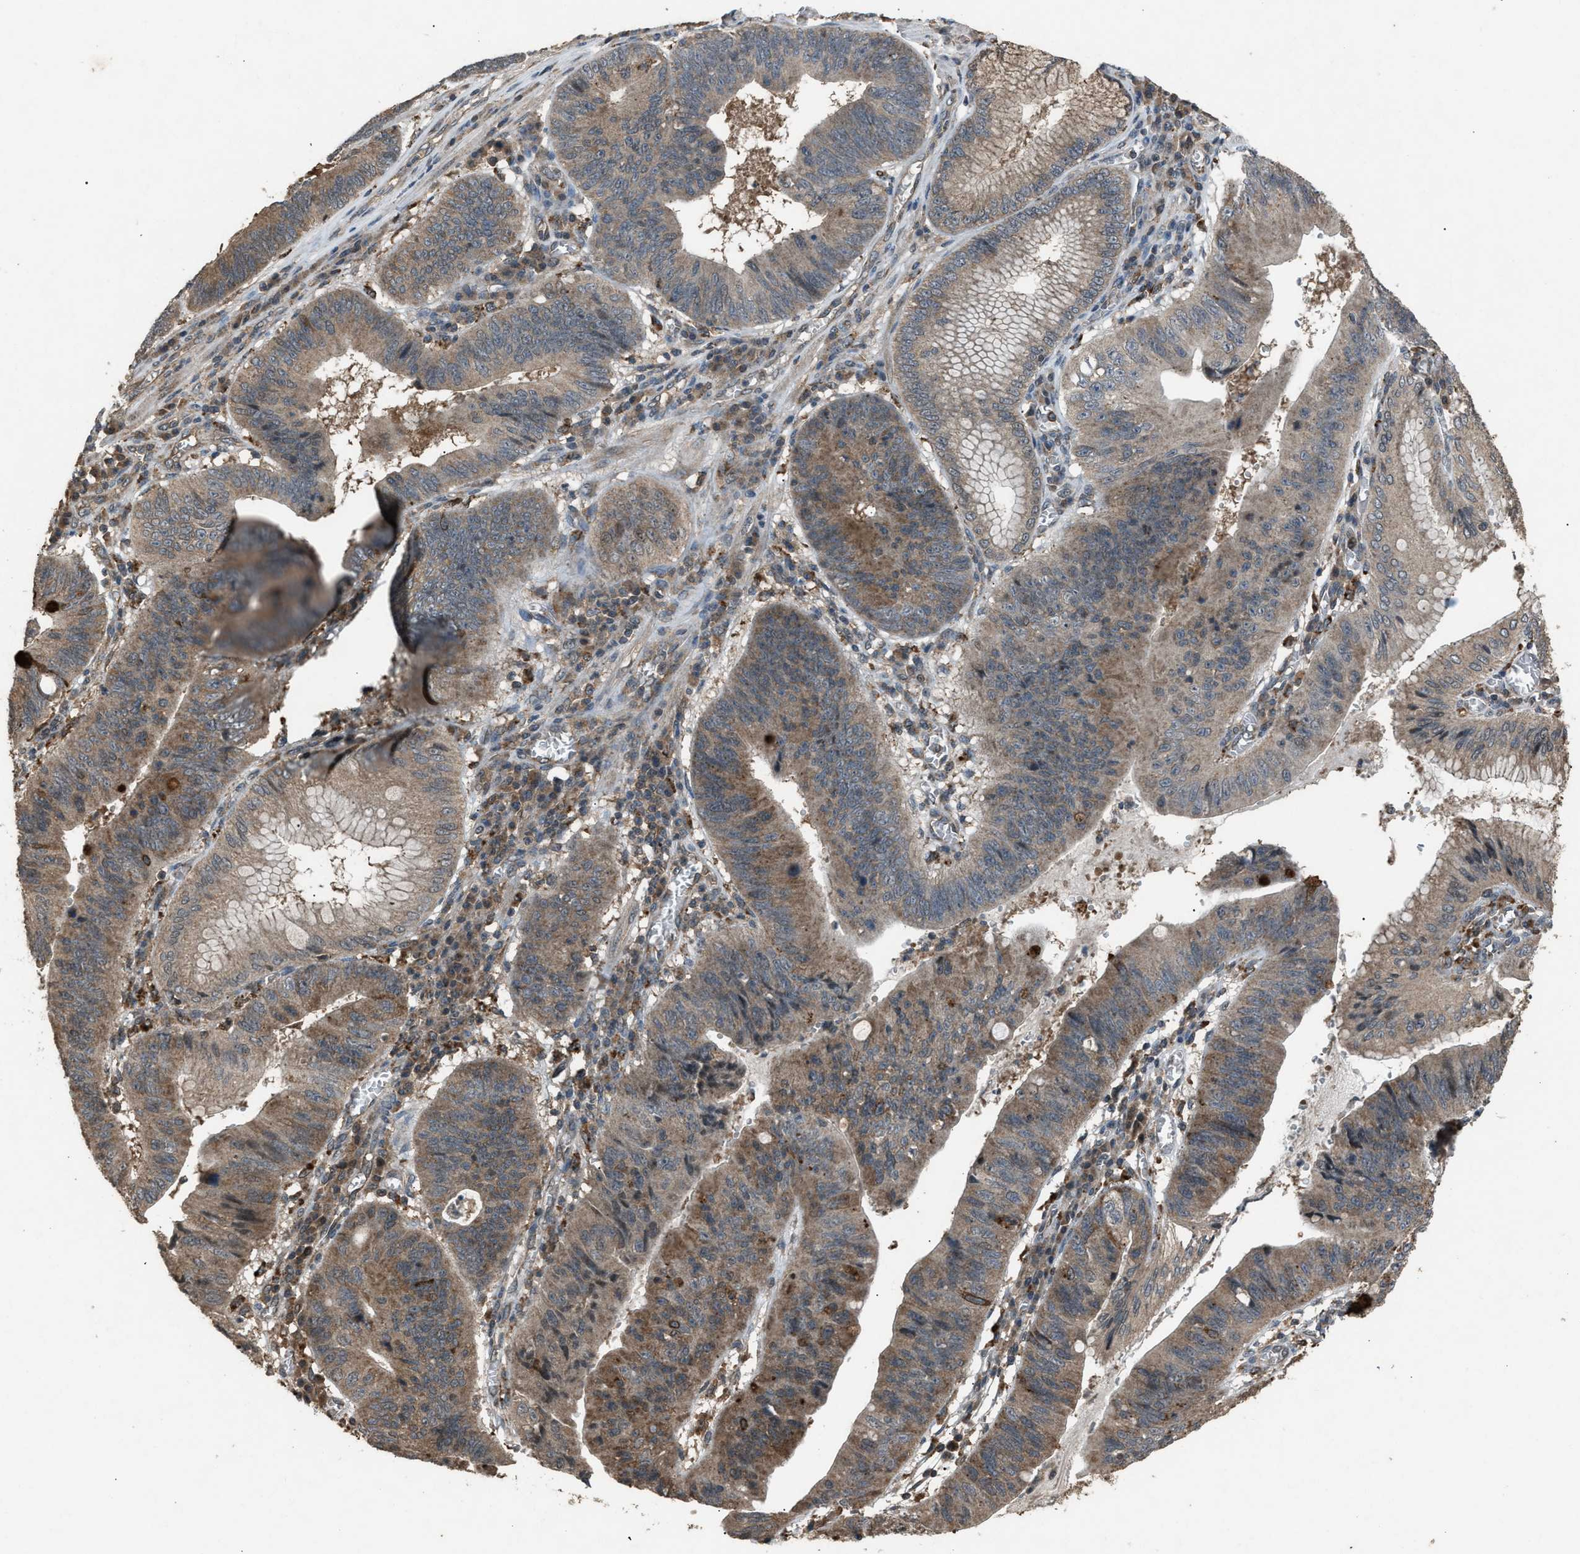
{"staining": {"intensity": "moderate", "quantity": ">75%", "location": "cytoplasmic/membranous"}, "tissue": "stomach cancer", "cell_type": "Tumor cells", "image_type": "cancer", "snomed": [{"axis": "morphology", "description": "Adenocarcinoma, NOS"}, {"axis": "topography", "description": "Stomach"}], "caption": "High-power microscopy captured an immunohistochemistry image of stomach cancer (adenocarcinoma), revealing moderate cytoplasmic/membranous positivity in about >75% of tumor cells.", "gene": "PSMD1", "patient": {"sex": "male", "age": 59}}